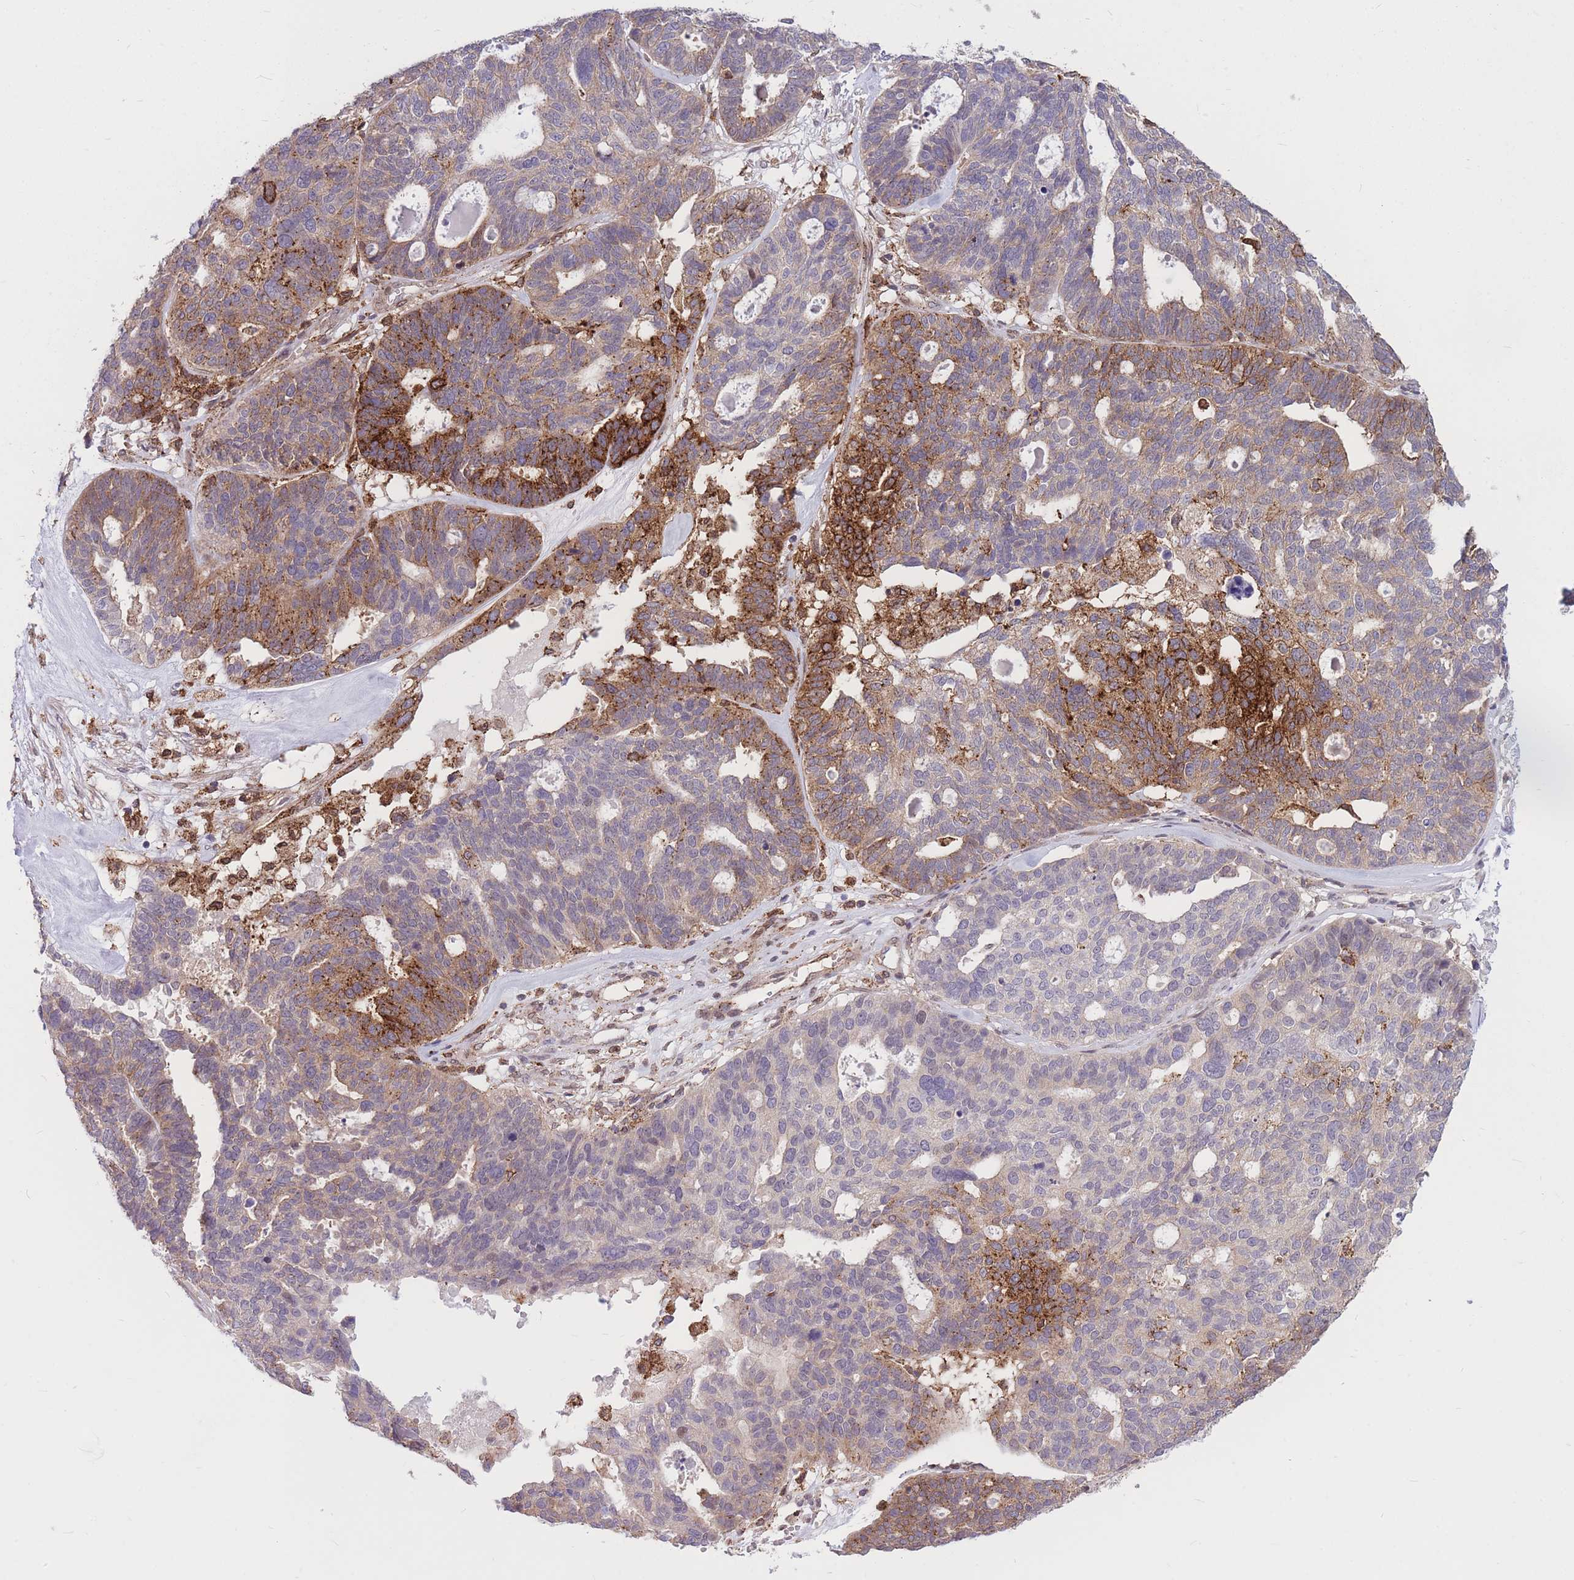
{"staining": {"intensity": "strong", "quantity": "<25%", "location": "cytoplasmic/membranous"}, "tissue": "ovarian cancer", "cell_type": "Tumor cells", "image_type": "cancer", "snomed": [{"axis": "morphology", "description": "Cystadenocarcinoma, serous, NOS"}, {"axis": "topography", "description": "Ovary"}], "caption": "Brown immunohistochemical staining in ovarian serous cystadenocarcinoma demonstrates strong cytoplasmic/membranous staining in approximately <25% of tumor cells.", "gene": "TCF20", "patient": {"sex": "female", "age": 59}}